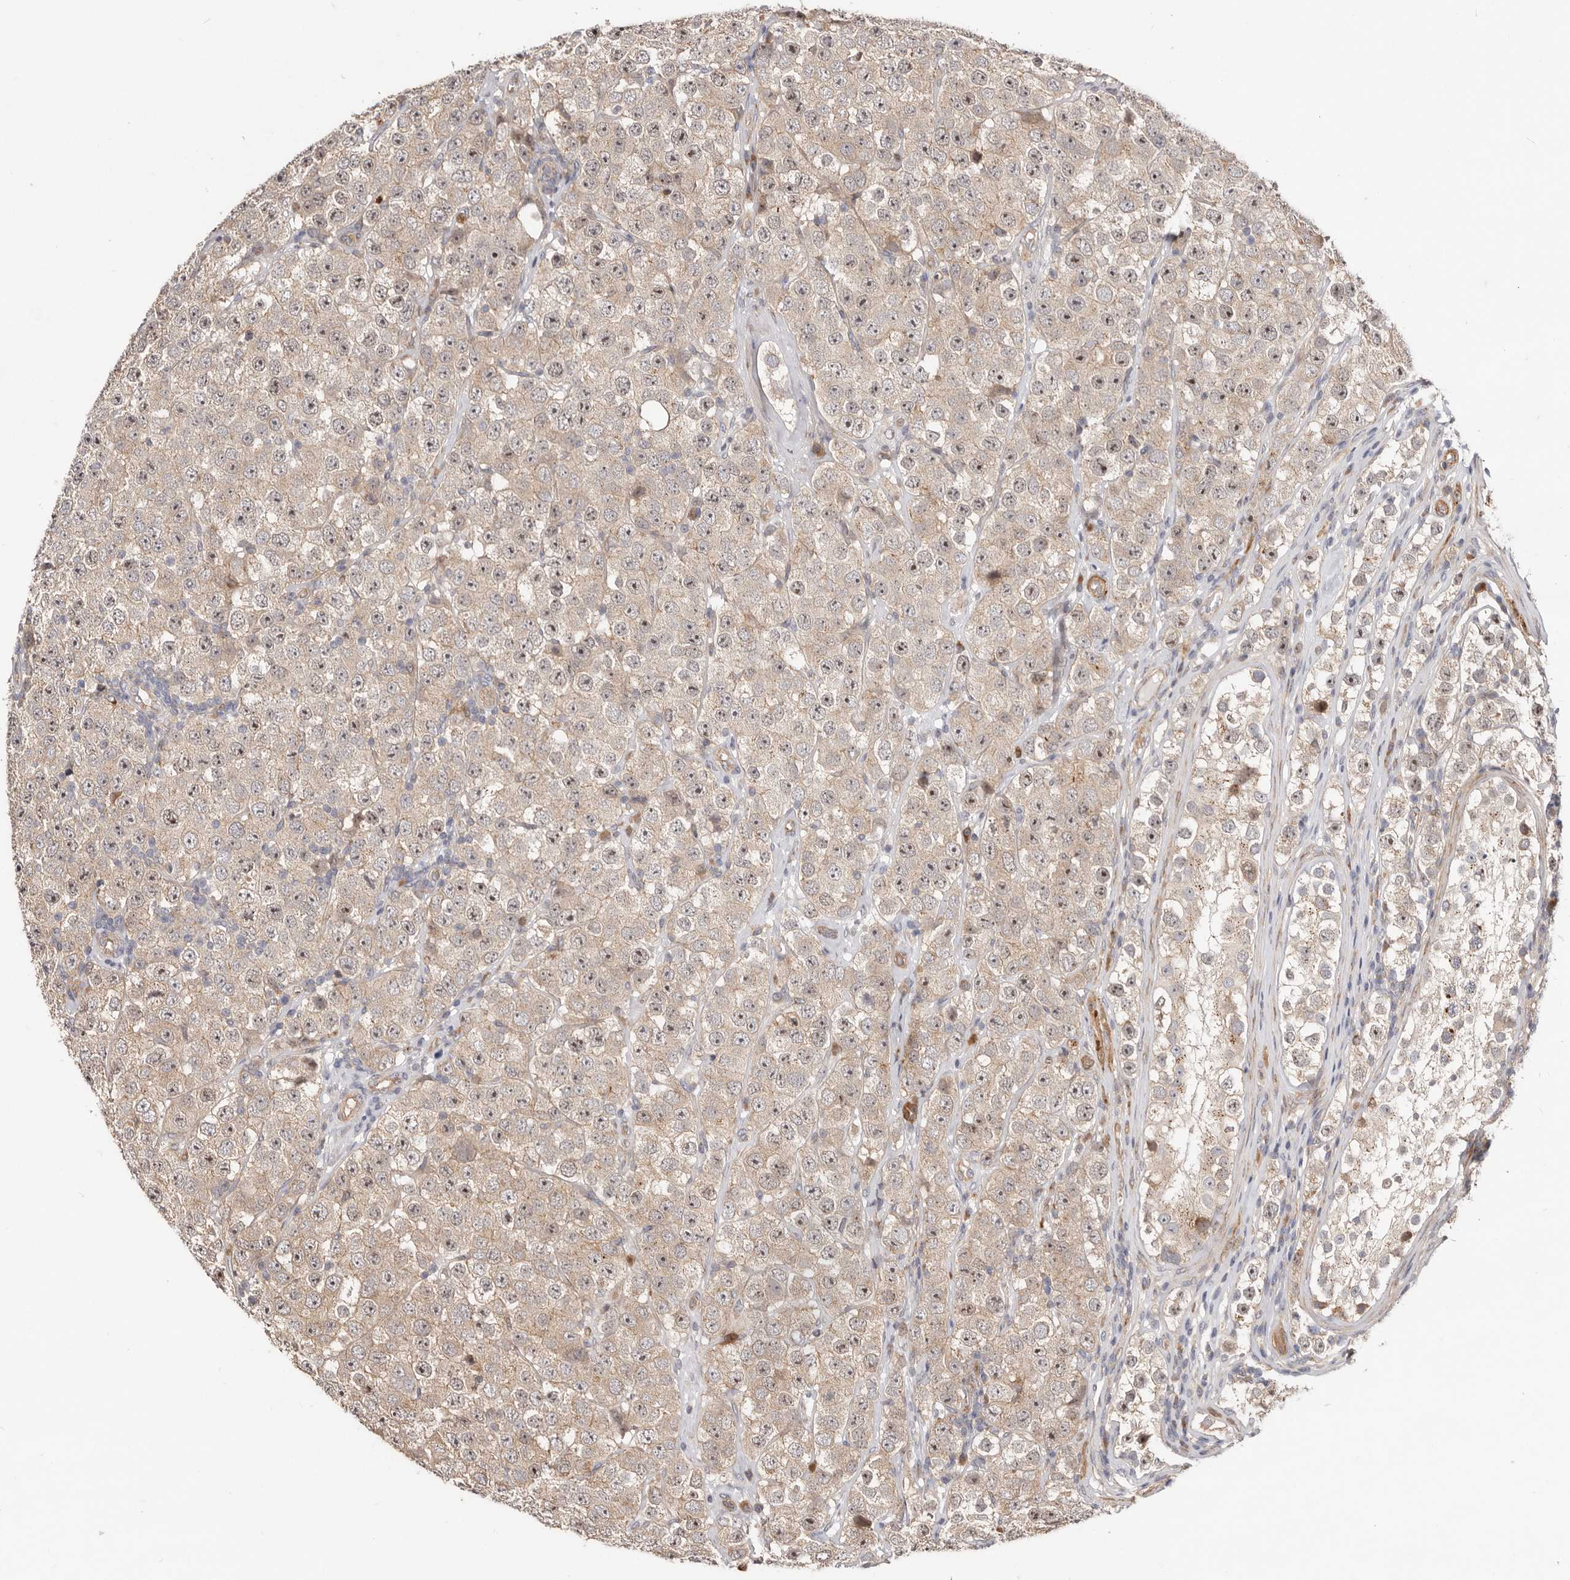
{"staining": {"intensity": "weak", "quantity": "25%-75%", "location": "cytoplasmic/membranous,nuclear"}, "tissue": "testis cancer", "cell_type": "Tumor cells", "image_type": "cancer", "snomed": [{"axis": "morphology", "description": "Seminoma, NOS"}, {"axis": "morphology", "description": "Carcinoma, Embryonal, NOS"}, {"axis": "topography", "description": "Testis"}], "caption": "Testis seminoma stained for a protein (brown) demonstrates weak cytoplasmic/membranous and nuclear positive positivity in approximately 25%-75% of tumor cells.", "gene": "GPATCH4", "patient": {"sex": "male", "age": 28}}